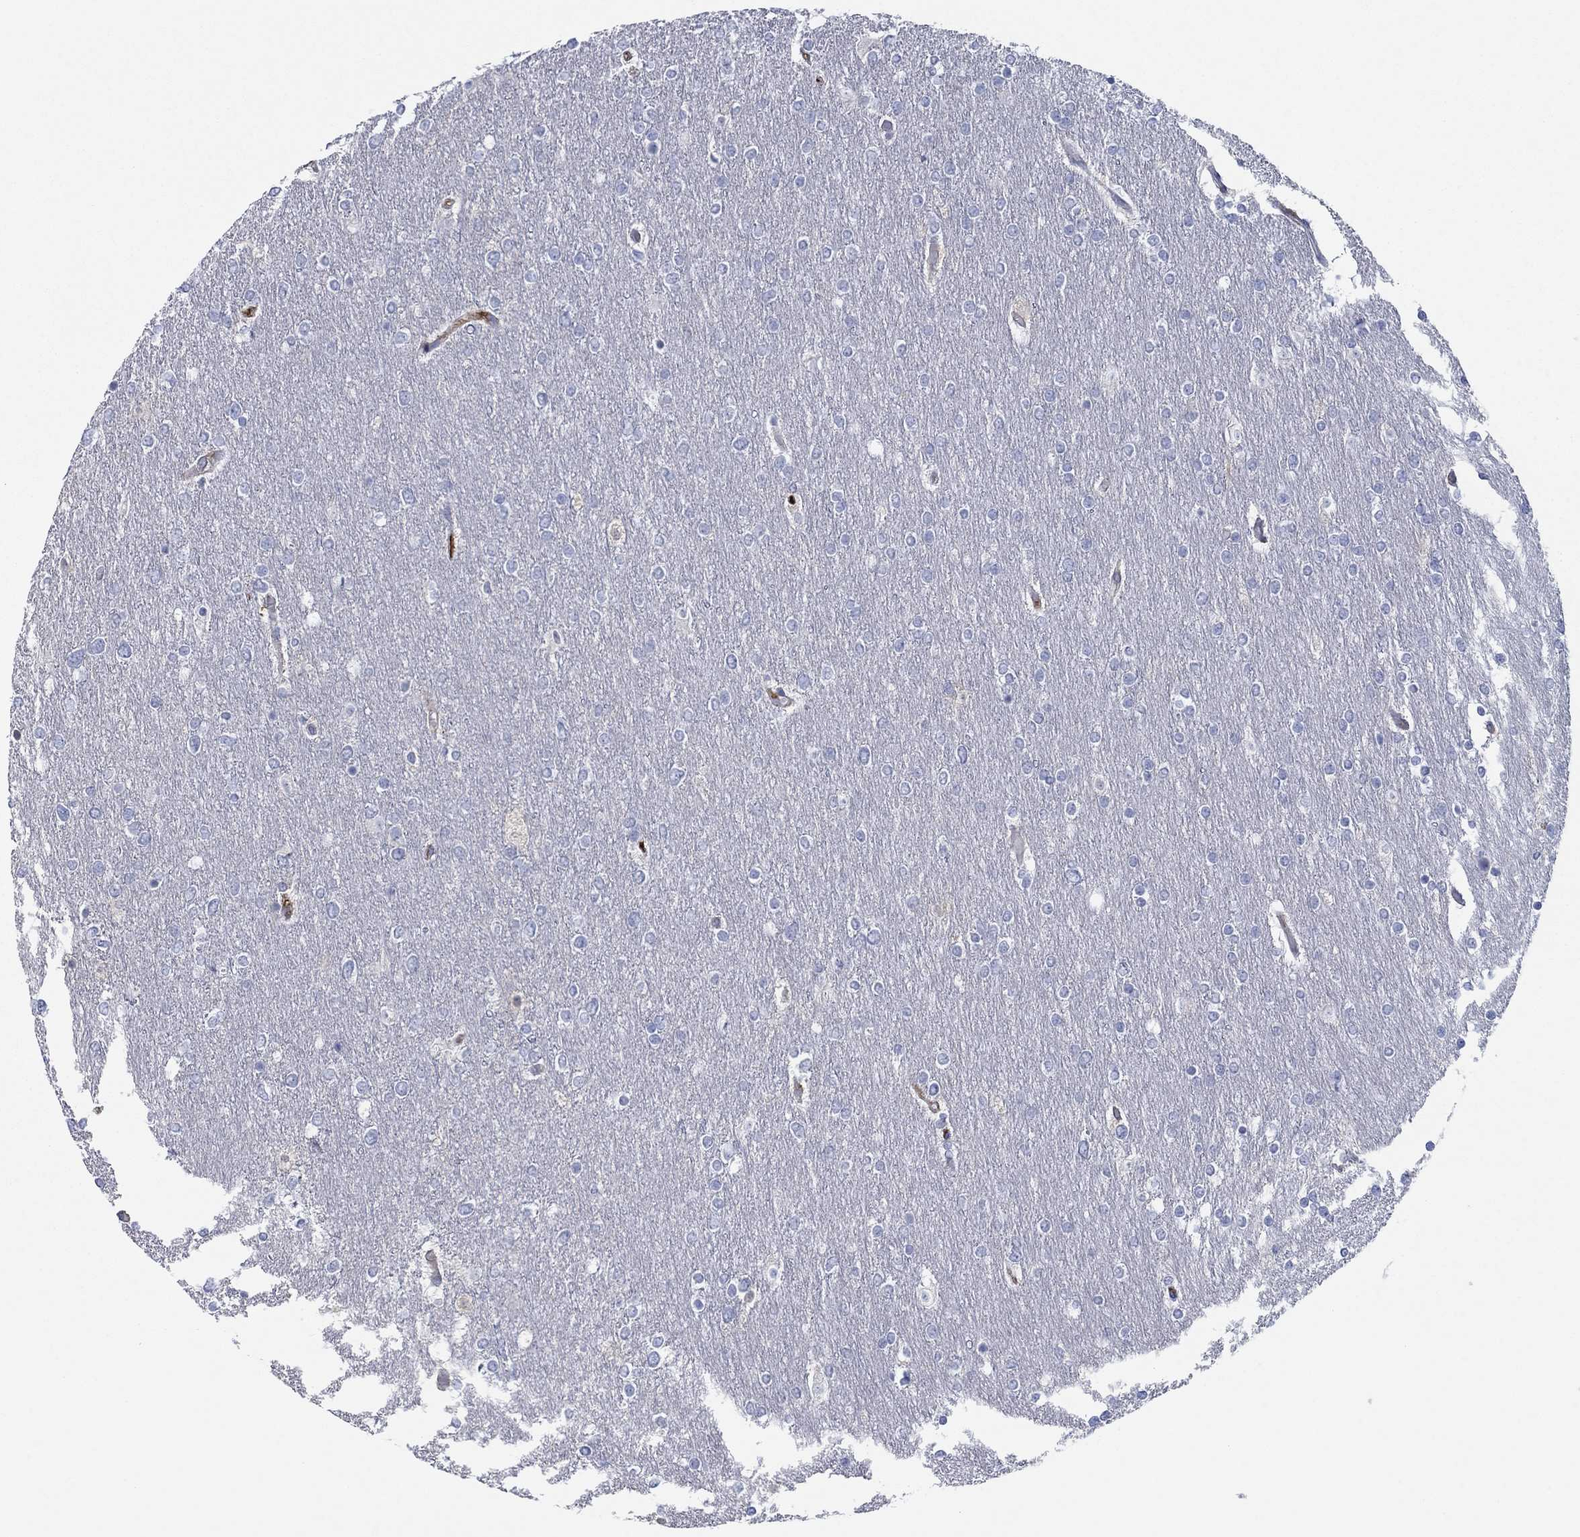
{"staining": {"intensity": "negative", "quantity": "none", "location": "none"}, "tissue": "glioma", "cell_type": "Tumor cells", "image_type": "cancer", "snomed": [{"axis": "morphology", "description": "Glioma, malignant, High grade"}, {"axis": "topography", "description": "Brain"}], "caption": "High magnification brightfield microscopy of glioma stained with DAB (brown) and counterstained with hematoxylin (blue): tumor cells show no significant positivity.", "gene": "APOC3", "patient": {"sex": "female", "age": 61}}